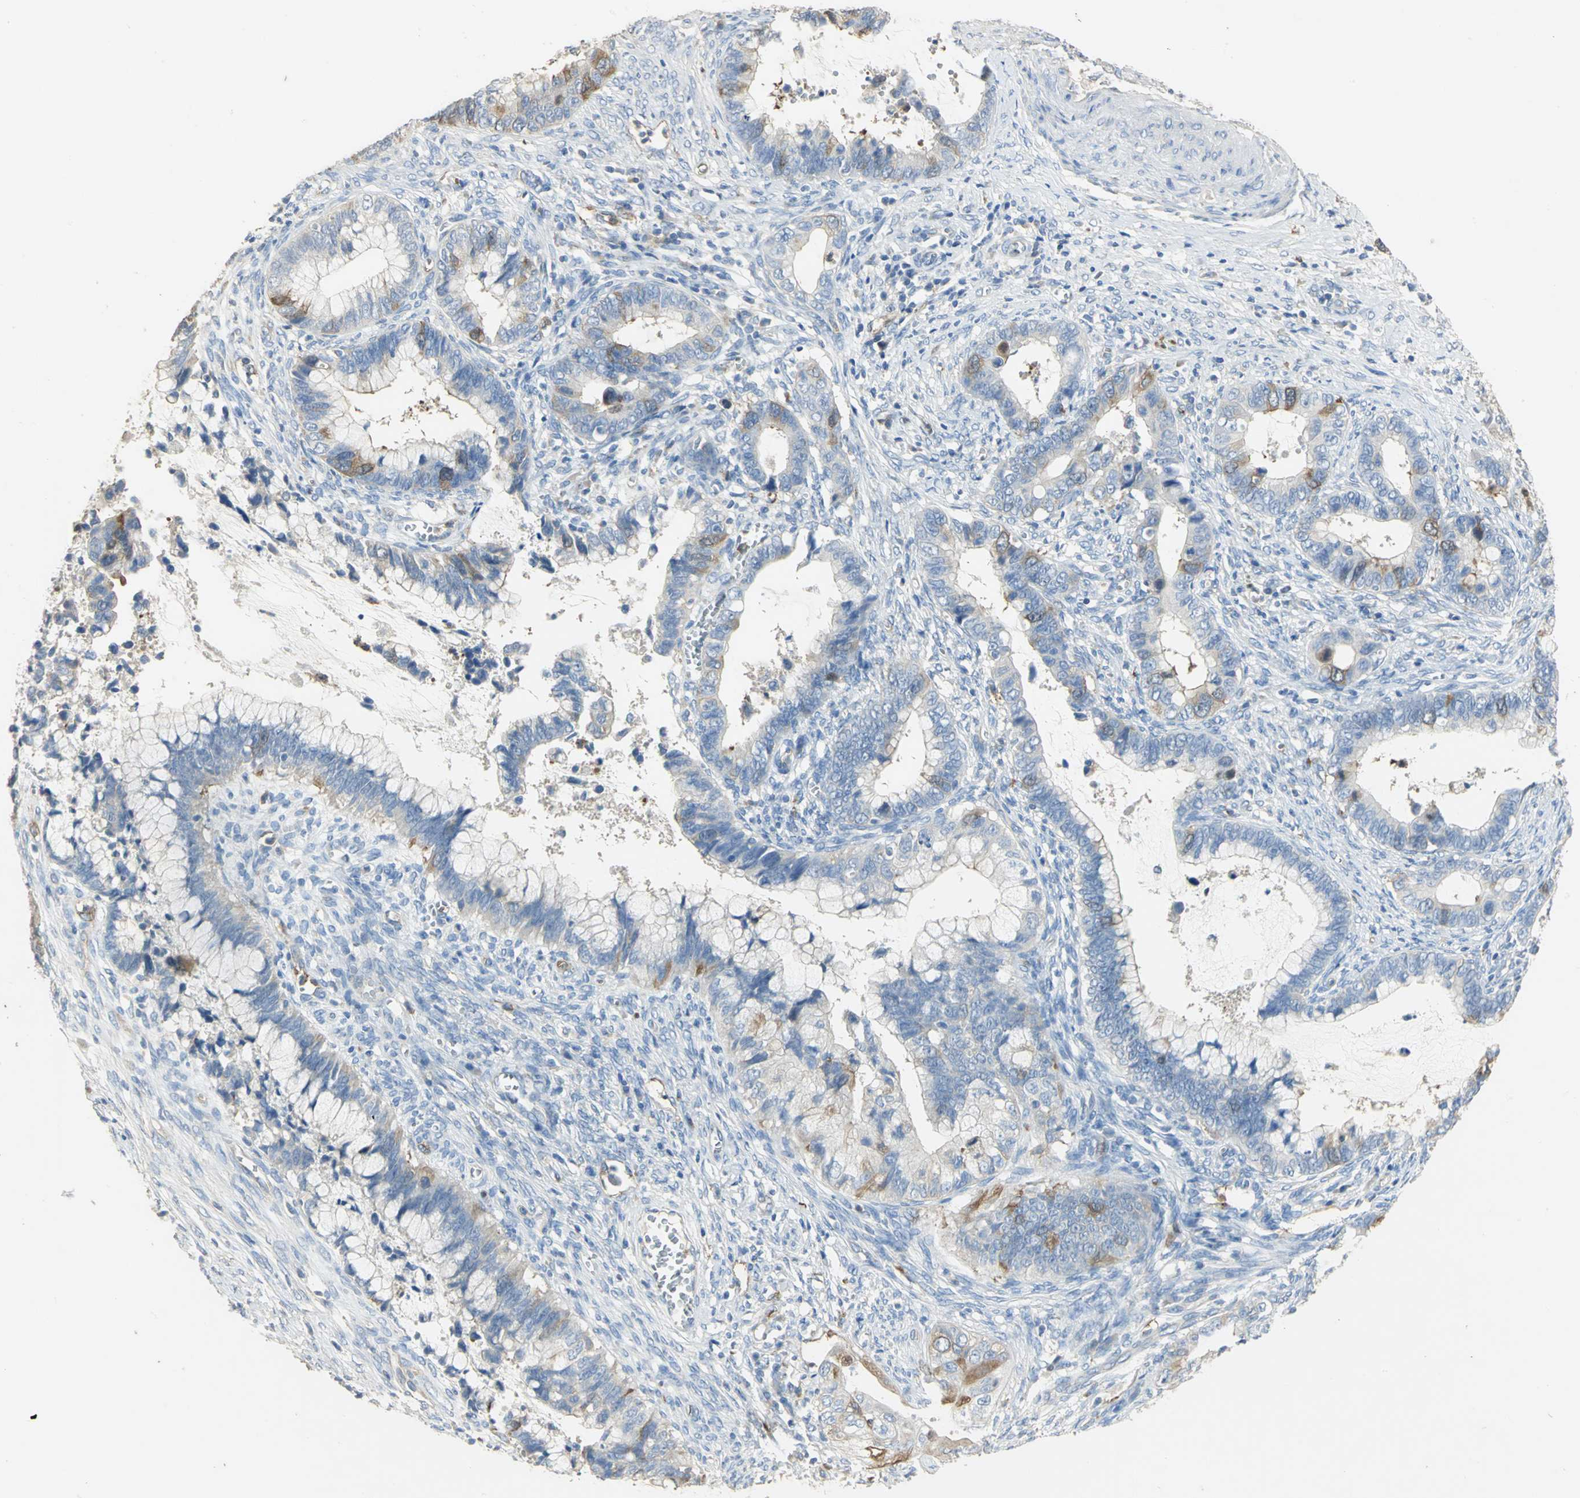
{"staining": {"intensity": "strong", "quantity": "<25%", "location": "cytoplasmic/membranous"}, "tissue": "cervical cancer", "cell_type": "Tumor cells", "image_type": "cancer", "snomed": [{"axis": "morphology", "description": "Adenocarcinoma, NOS"}, {"axis": "topography", "description": "Cervix"}], "caption": "Immunohistochemical staining of human cervical adenocarcinoma exhibits medium levels of strong cytoplasmic/membranous positivity in approximately <25% of tumor cells. (Brightfield microscopy of DAB IHC at high magnification).", "gene": "DLGAP5", "patient": {"sex": "female", "age": 44}}